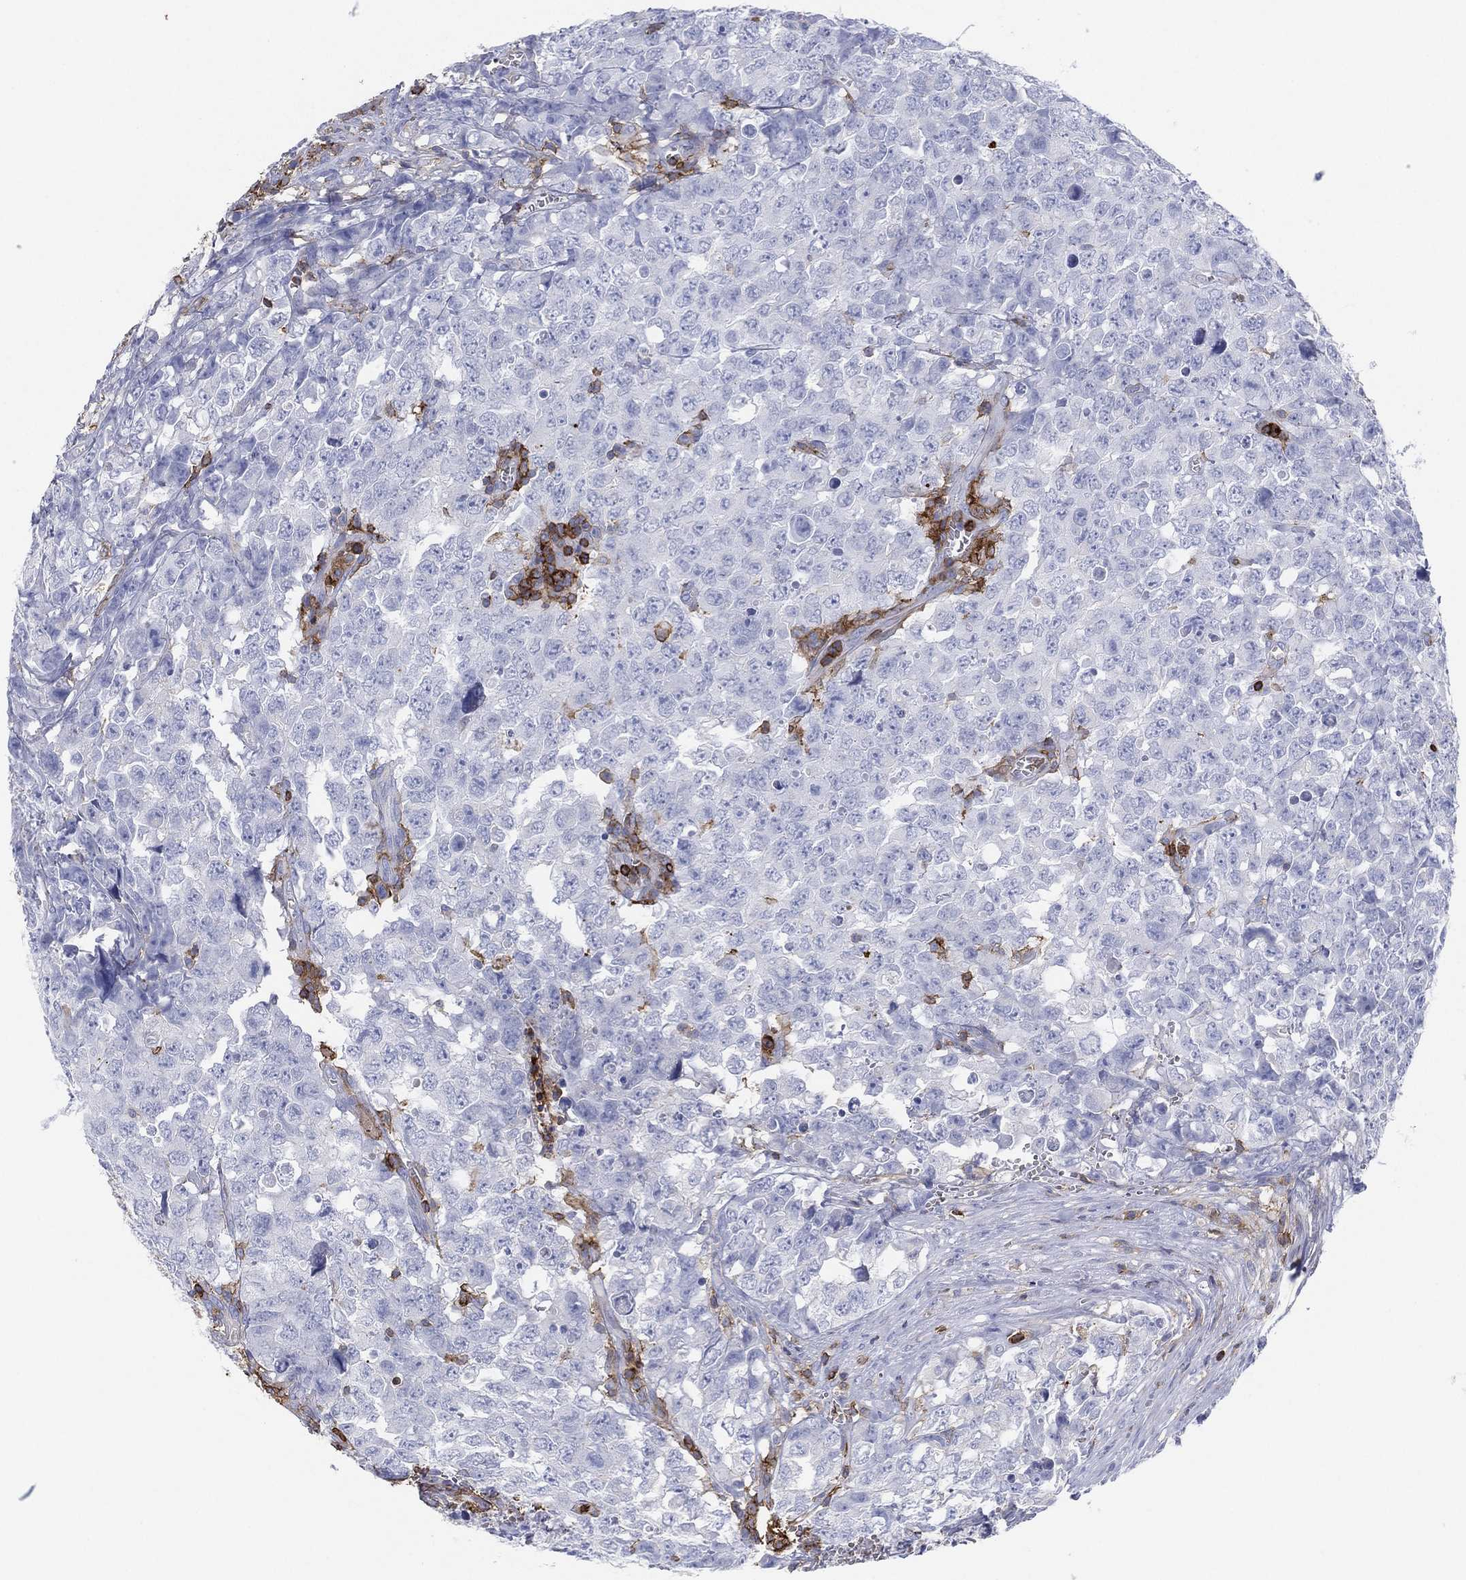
{"staining": {"intensity": "negative", "quantity": "none", "location": "none"}, "tissue": "testis cancer", "cell_type": "Tumor cells", "image_type": "cancer", "snomed": [{"axis": "morphology", "description": "Carcinoma, Embryonal, NOS"}, {"axis": "topography", "description": "Testis"}], "caption": "DAB (3,3'-diaminobenzidine) immunohistochemical staining of testis cancer exhibits no significant expression in tumor cells.", "gene": "SELPLG", "patient": {"sex": "male", "age": 23}}